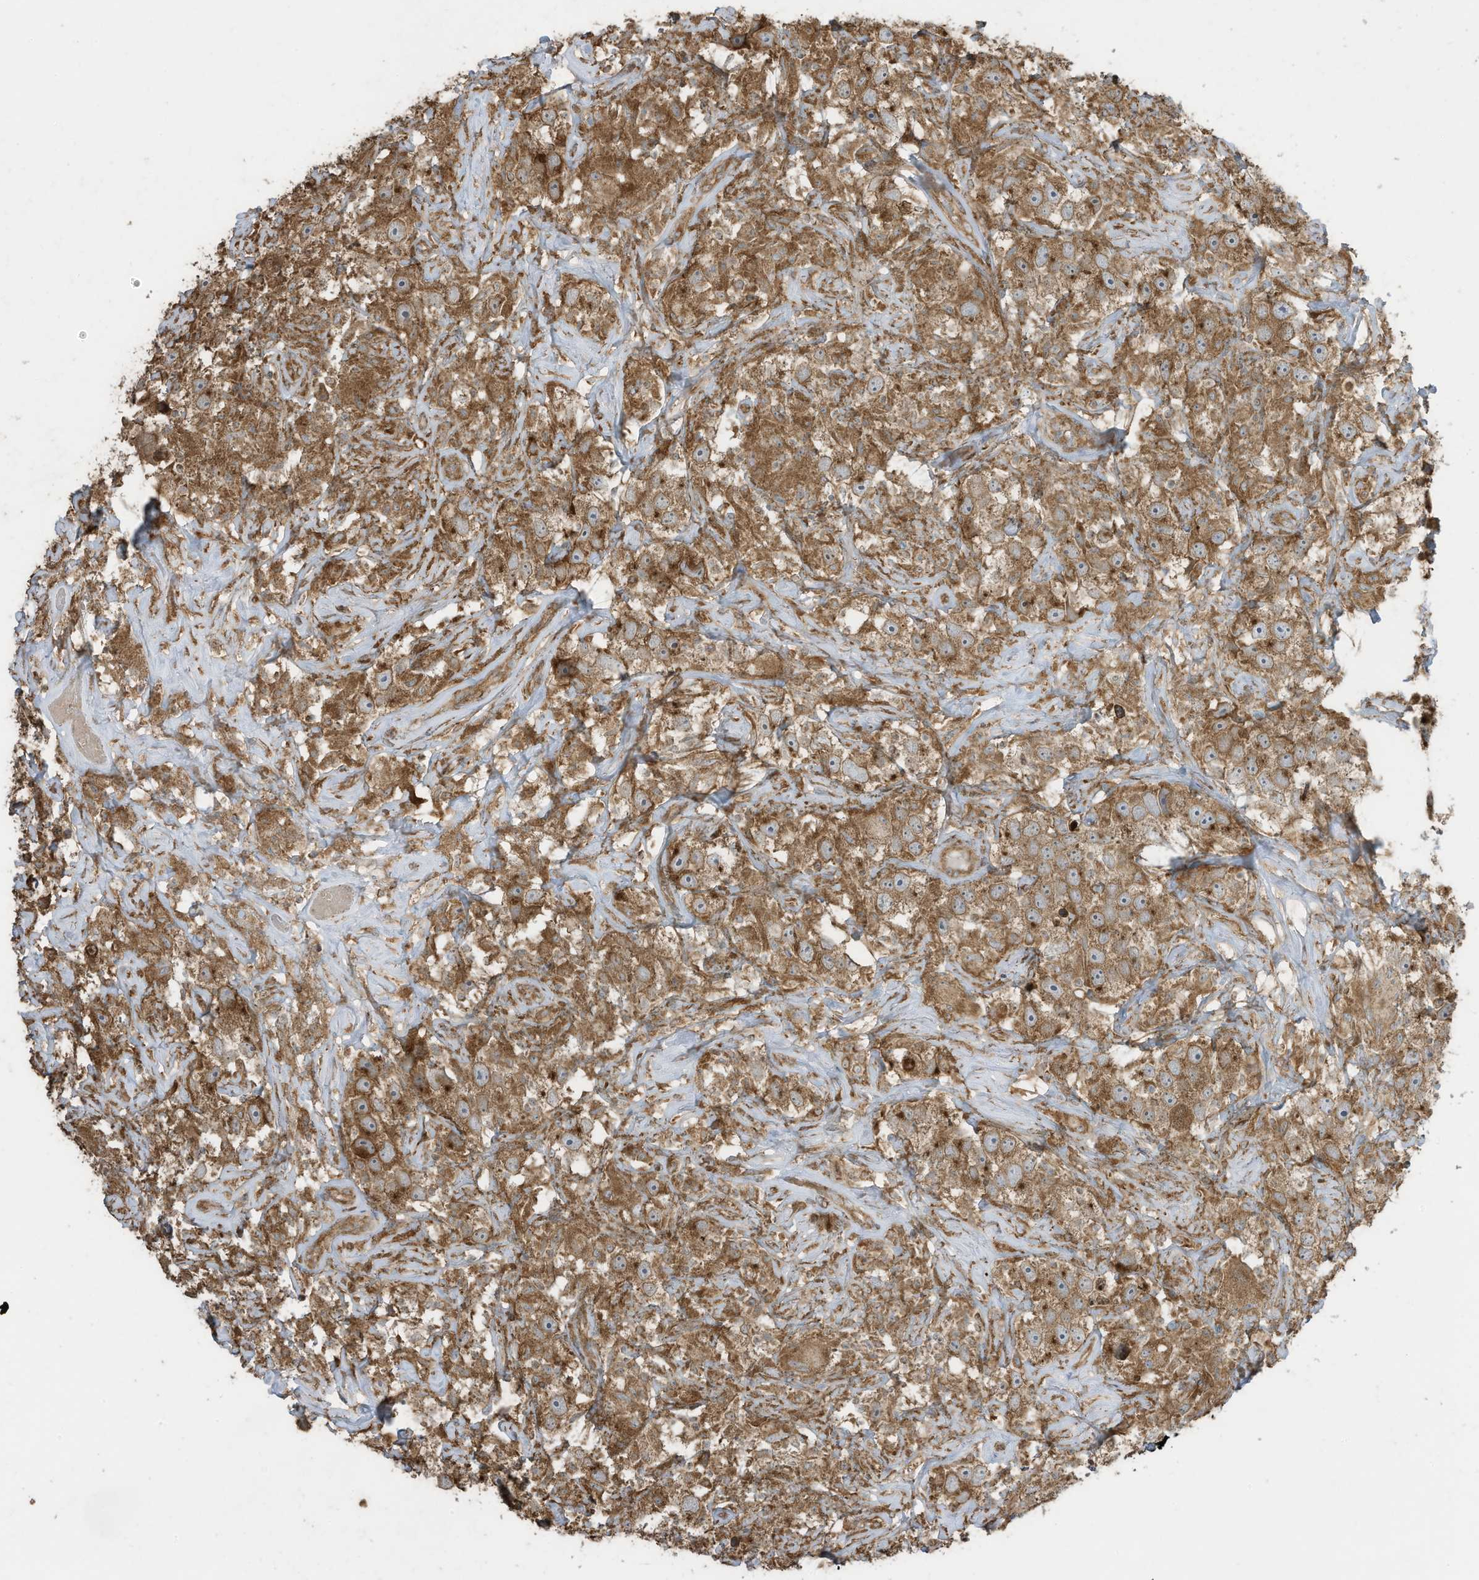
{"staining": {"intensity": "moderate", "quantity": ">75%", "location": "cytoplasmic/membranous"}, "tissue": "testis cancer", "cell_type": "Tumor cells", "image_type": "cancer", "snomed": [{"axis": "morphology", "description": "Seminoma, NOS"}, {"axis": "topography", "description": "Testis"}], "caption": "Human testis cancer stained with a brown dye displays moderate cytoplasmic/membranous positive expression in approximately >75% of tumor cells.", "gene": "CGAS", "patient": {"sex": "male", "age": 49}}